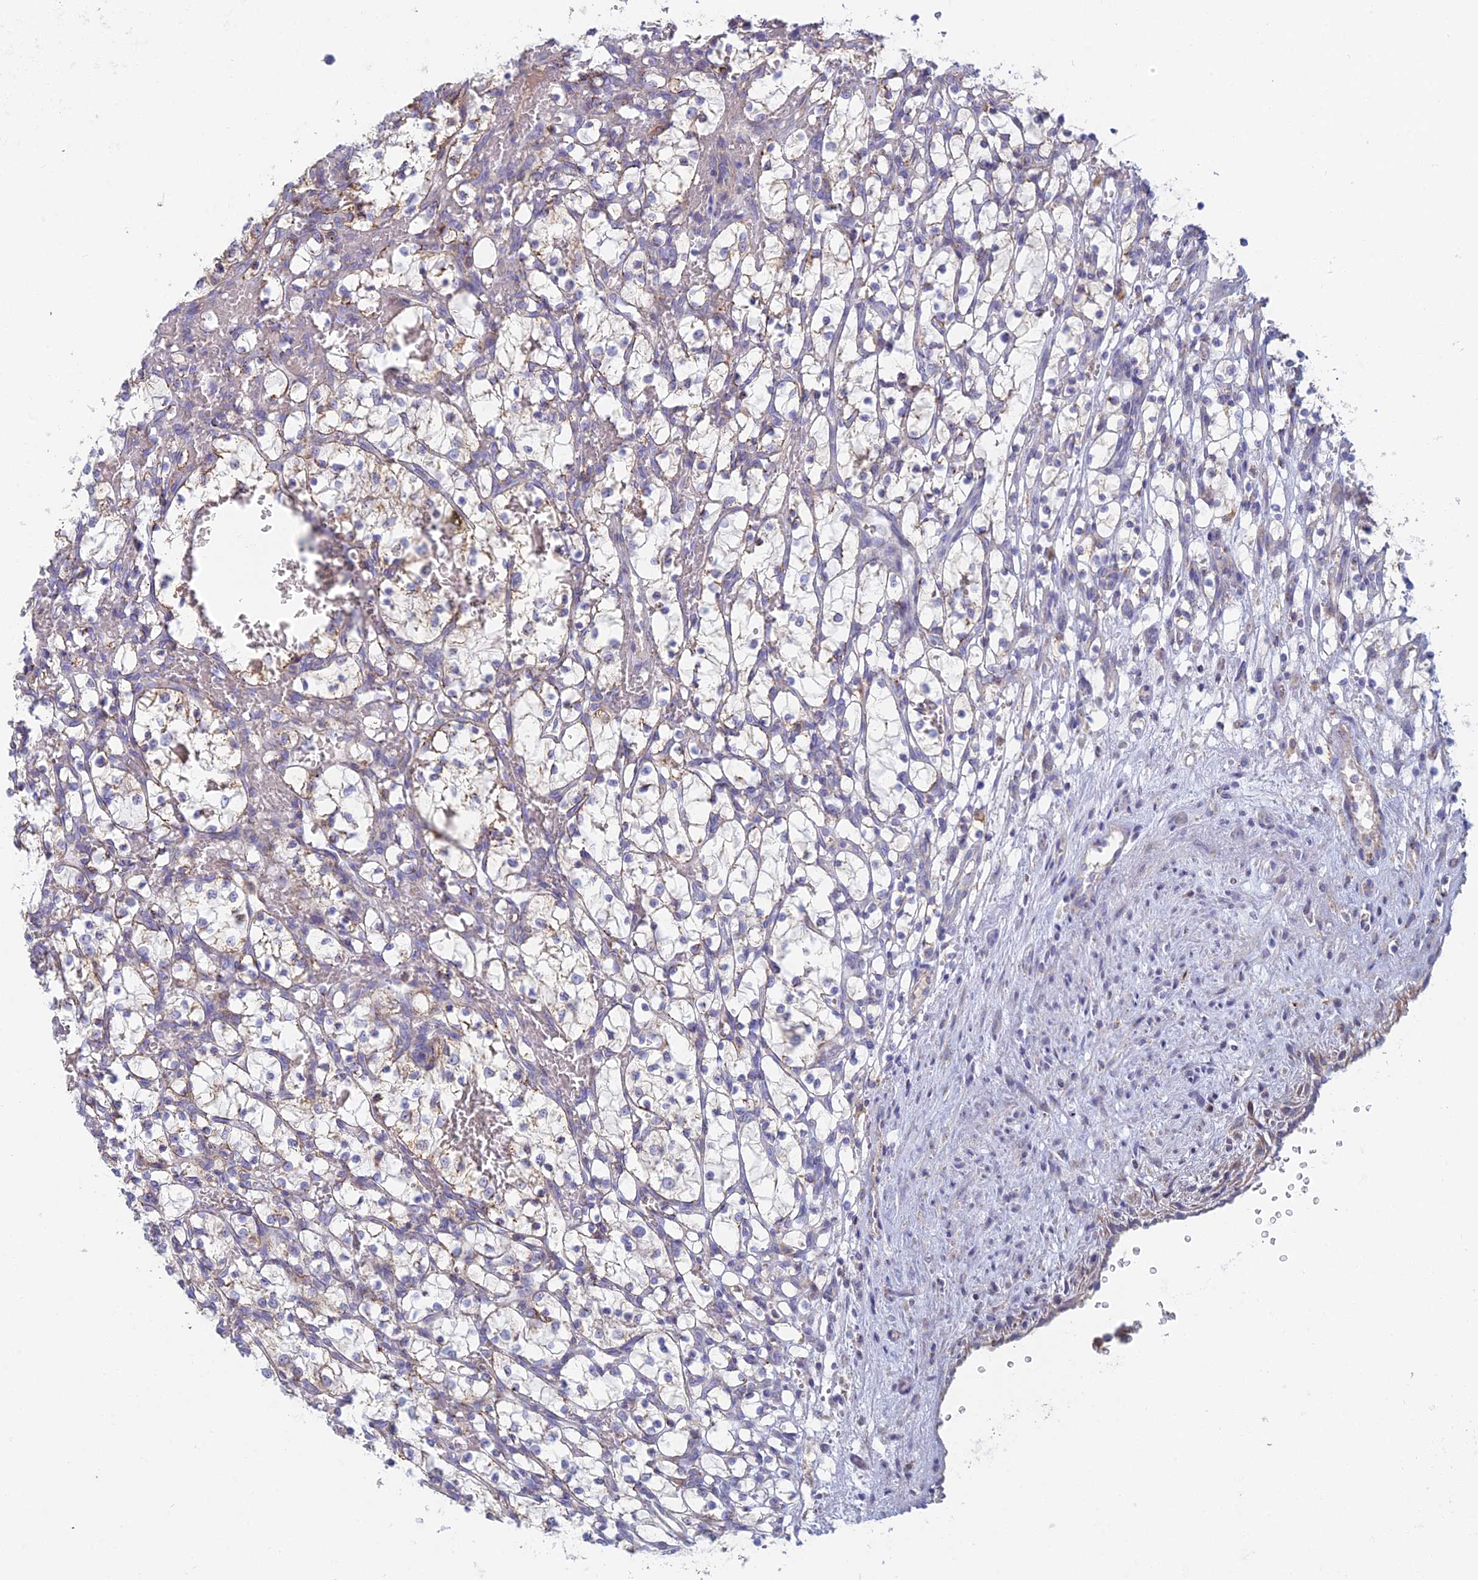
{"staining": {"intensity": "negative", "quantity": "none", "location": "none"}, "tissue": "renal cancer", "cell_type": "Tumor cells", "image_type": "cancer", "snomed": [{"axis": "morphology", "description": "Adenocarcinoma, NOS"}, {"axis": "topography", "description": "Kidney"}], "caption": "This is a histopathology image of IHC staining of renal cancer (adenocarcinoma), which shows no staining in tumor cells.", "gene": "IFTAP", "patient": {"sex": "female", "age": 69}}